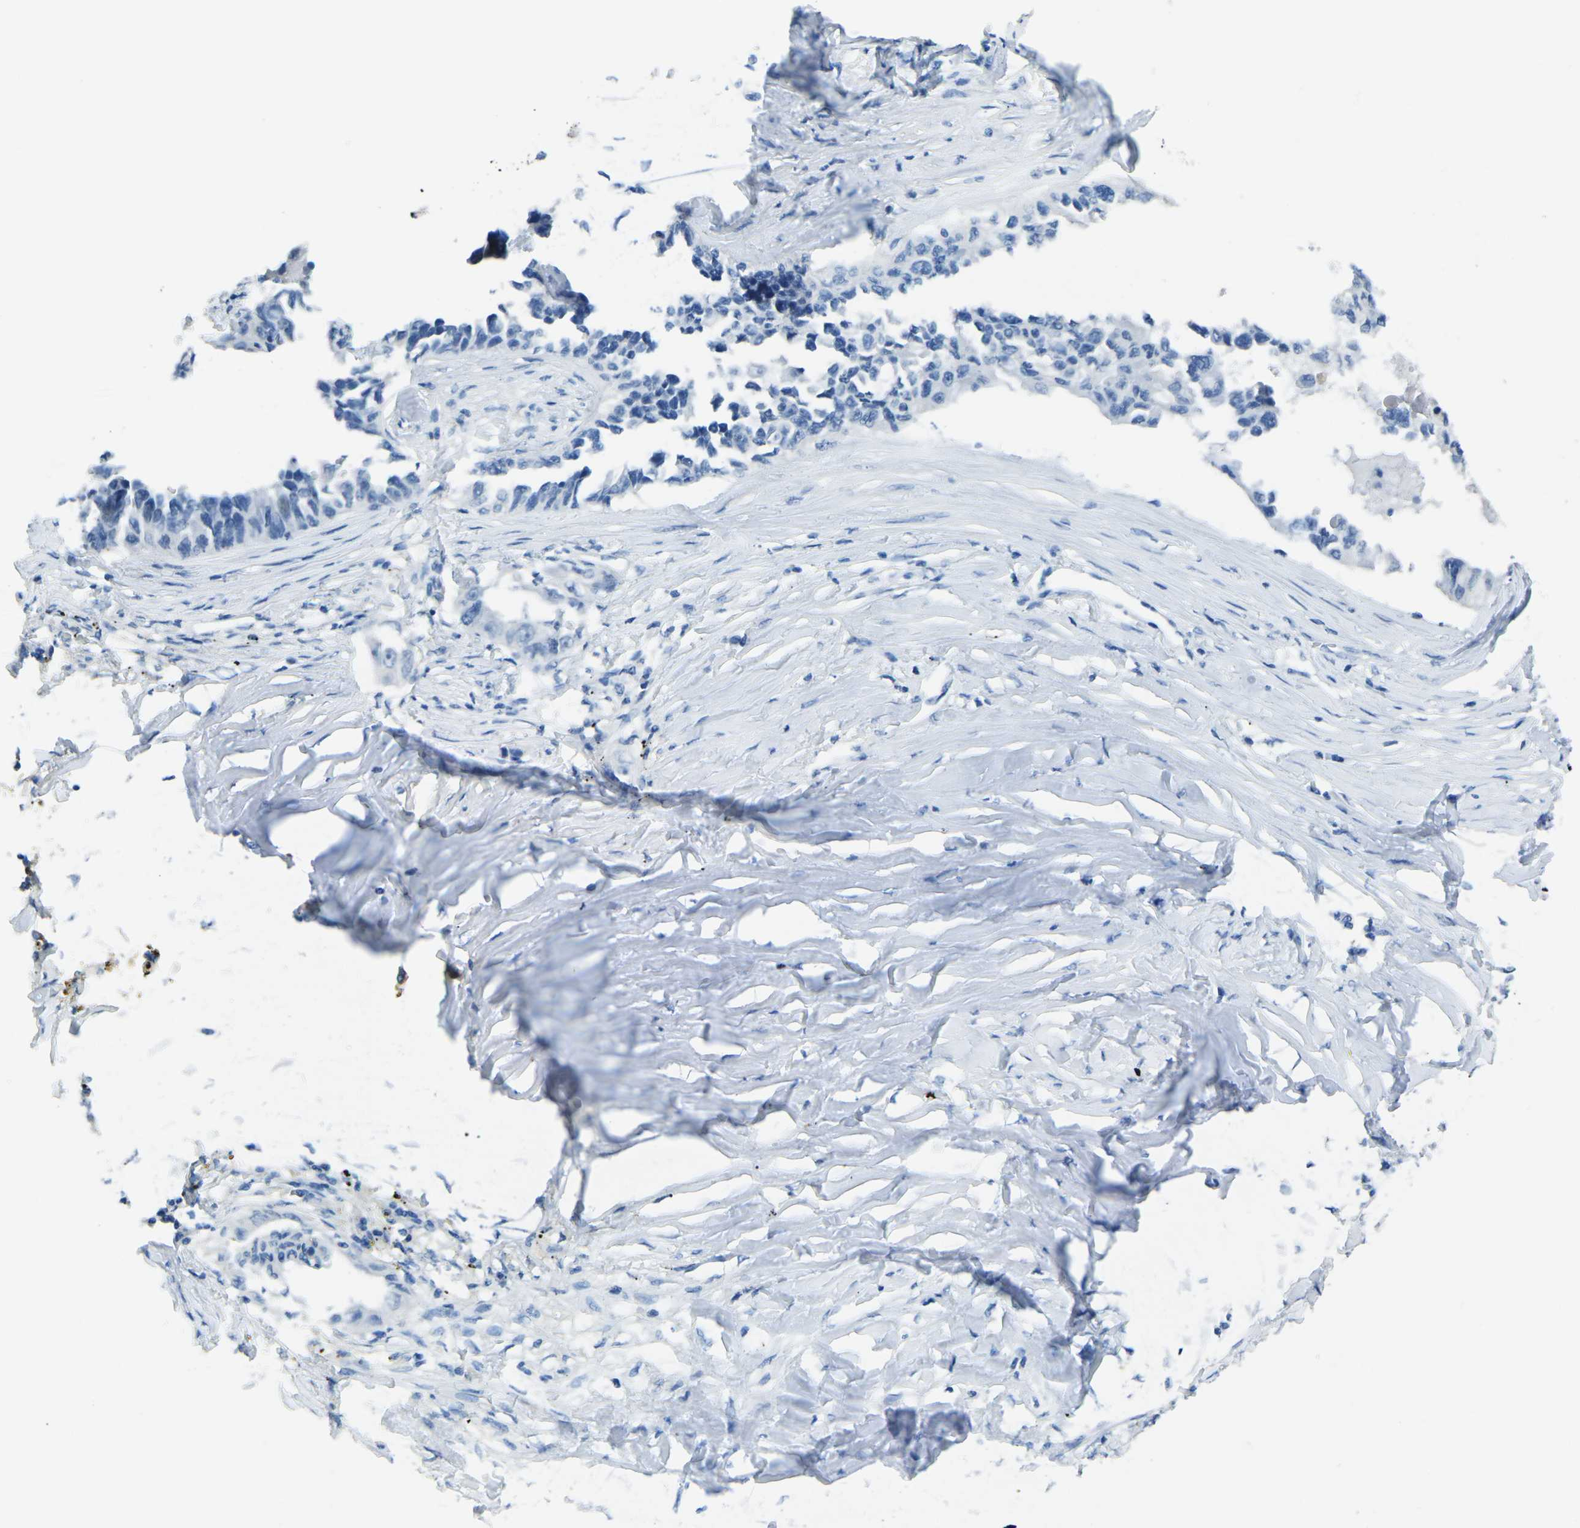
{"staining": {"intensity": "negative", "quantity": "none", "location": "none"}, "tissue": "lung cancer", "cell_type": "Tumor cells", "image_type": "cancer", "snomed": [{"axis": "morphology", "description": "Adenocarcinoma, NOS"}, {"axis": "topography", "description": "Lung"}], "caption": "Micrograph shows no significant protein expression in tumor cells of lung cancer.", "gene": "MYH8", "patient": {"sex": "female", "age": 51}}